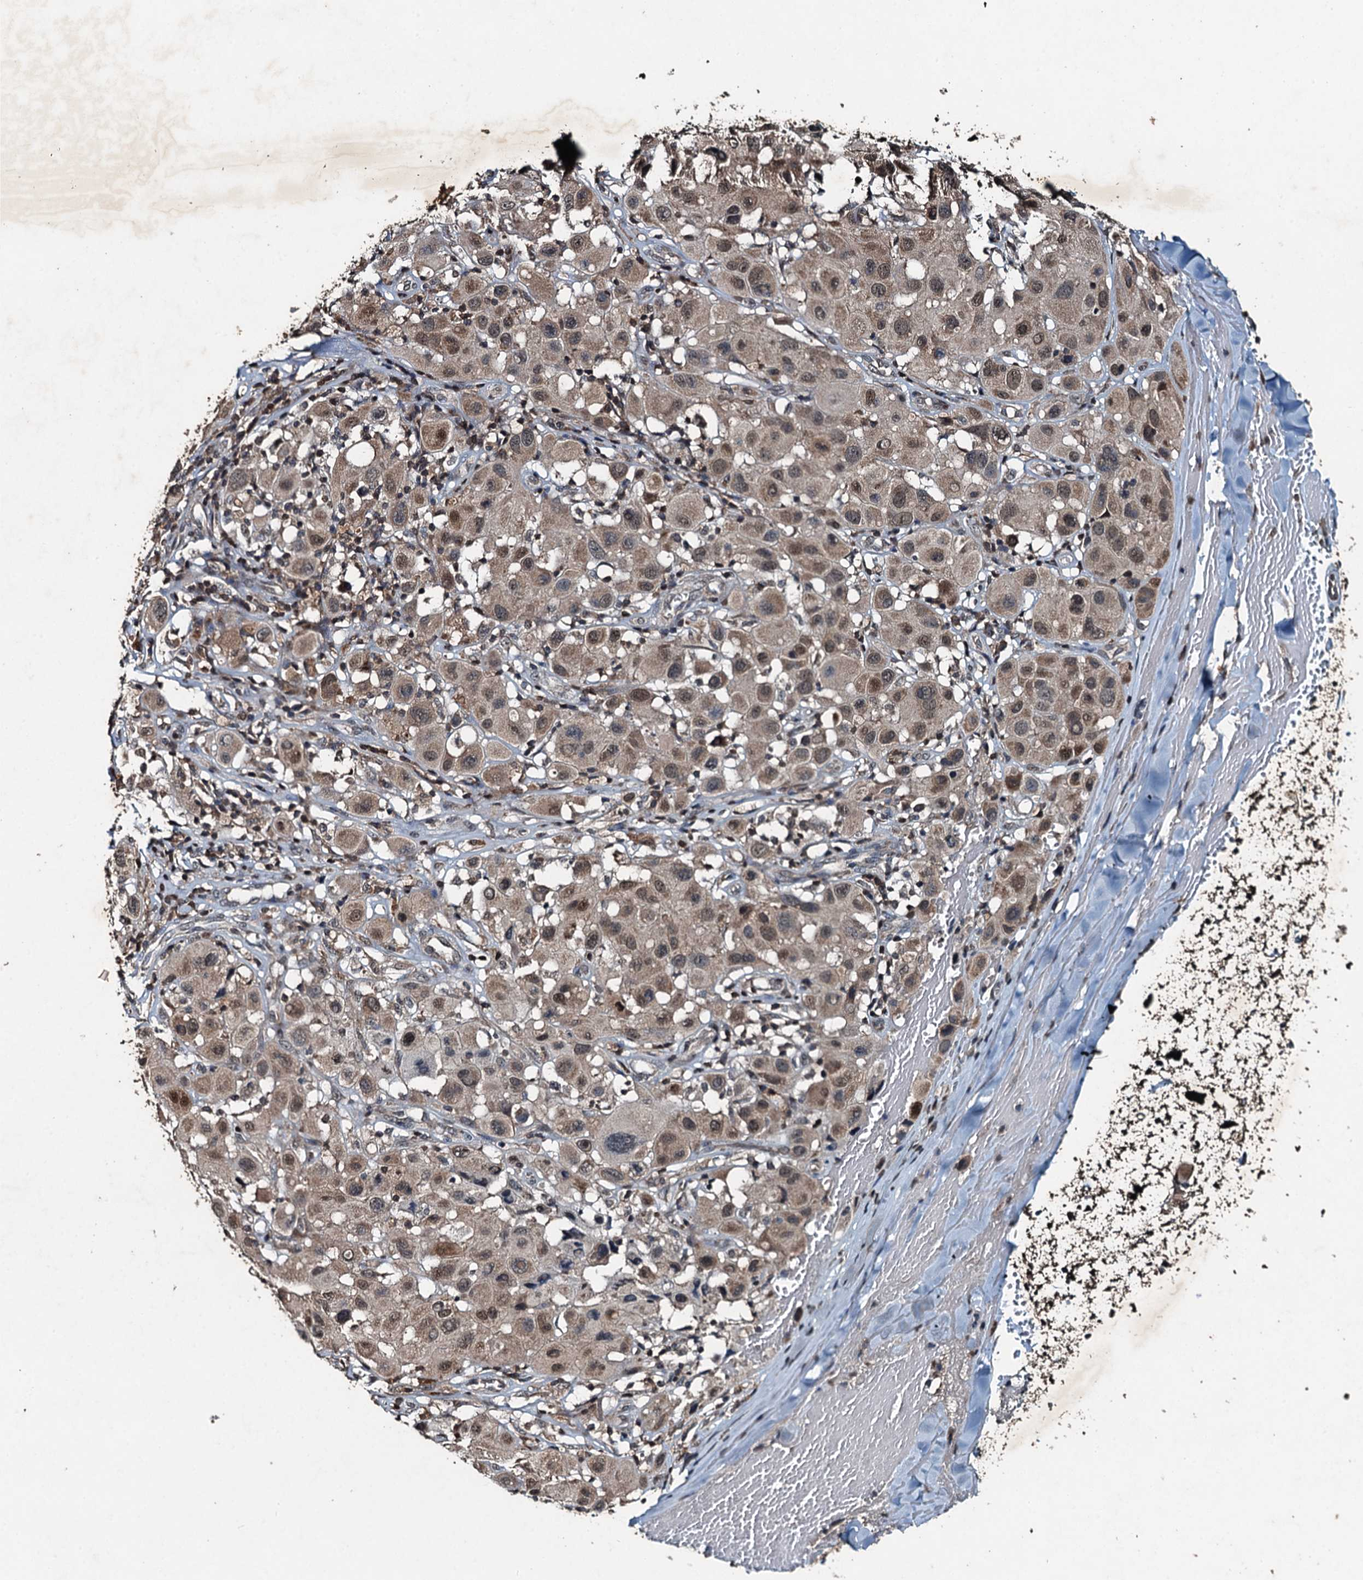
{"staining": {"intensity": "weak", "quantity": ">75%", "location": "cytoplasmic/membranous,nuclear"}, "tissue": "melanoma", "cell_type": "Tumor cells", "image_type": "cancer", "snomed": [{"axis": "morphology", "description": "Malignant melanoma, Metastatic site"}, {"axis": "topography", "description": "Skin"}], "caption": "An IHC image of neoplastic tissue is shown. Protein staining in brown highlights weak cytoplasmic/membranous and nuclear positivity in malignant melanoma (metastatic site) within tumor cells.", "gene": "TCTN1", "patient": {"sex": "male", "age": 41}}